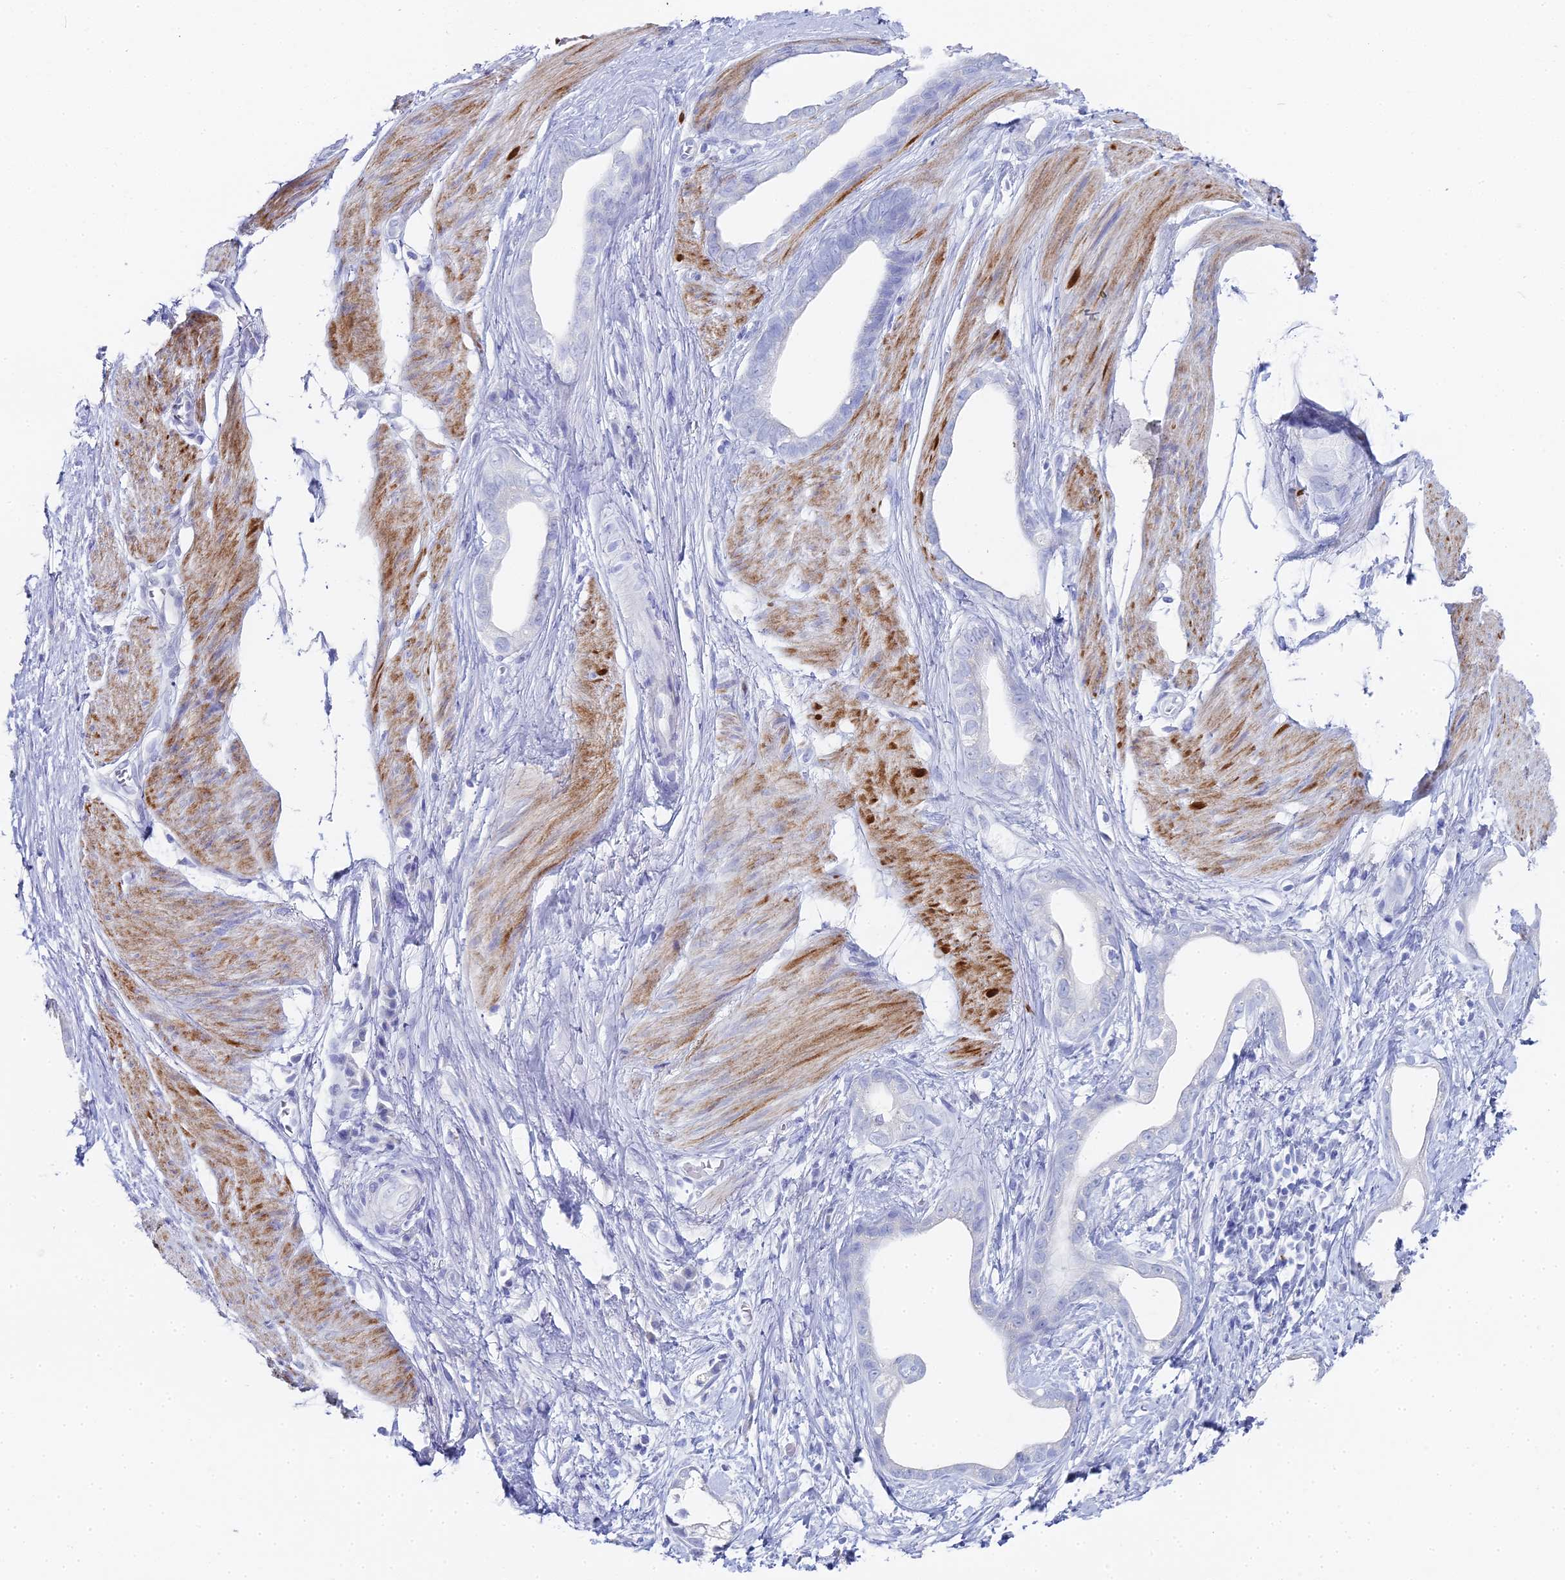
{"staining": {"intensity": "negative", "quantity": "none", "location": "none"}, "tissue": "stomach cancer", "cell_type": "Tumor cells", "image_type": "cancer", "snomed": [{"axis": "morphology", "description": "Adenocarcinoma, NOS"}, {"axis": "topography", "description": "Stomach"}], "caption": "A histopathology image of human stomach cancer (adenocarcinoma) is negative for staining in tumor cells. The staining is performed using DAB brown chromogen with nuclei counter-stained in using hematoxylin.", "gene": "ALPP", "patient": {"sex": "male", "age": 55}}